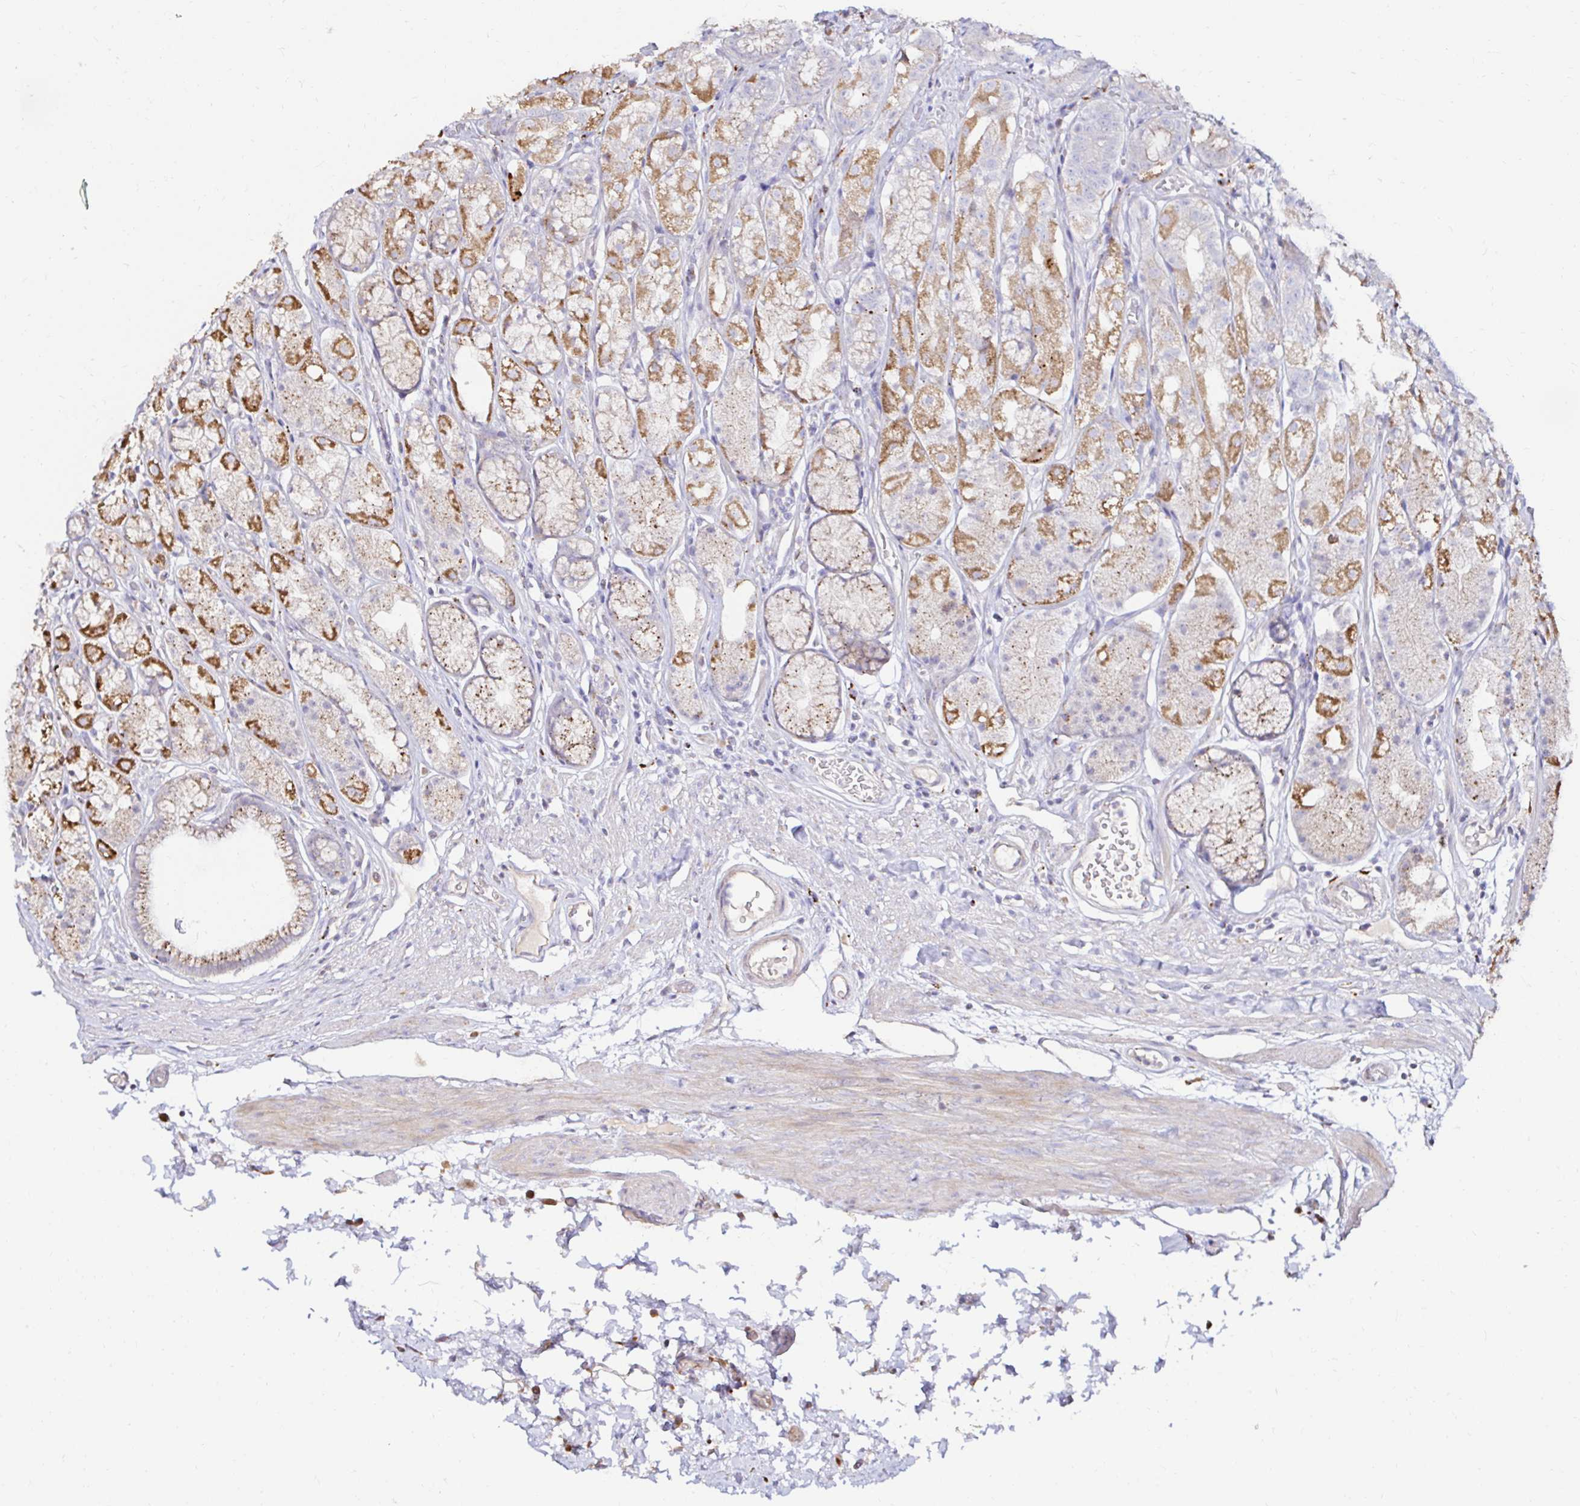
{"staining": {"intensity": "moderate", "quantity": "25%-75%", "location": "cytoplasmic/membranous"}, "tissue": "stomach", "cell_type": "Glandular cells", "image_type": "normal", "snomed": [{"axis": "morphology", "description": "Normal tissue, NOS"}, {"axis": "topography", "description": "Smooth muscle"}, {"axis": "topography", "description": "Stomach"}], "caption": "Moderate cytoplasmic/membranous expression for a protein is identified in approximately 25%-75% of glandular cells of normal stomach using IHC.", "gene": "GALNS", "patient": {"sex": "male", "age": 70}}